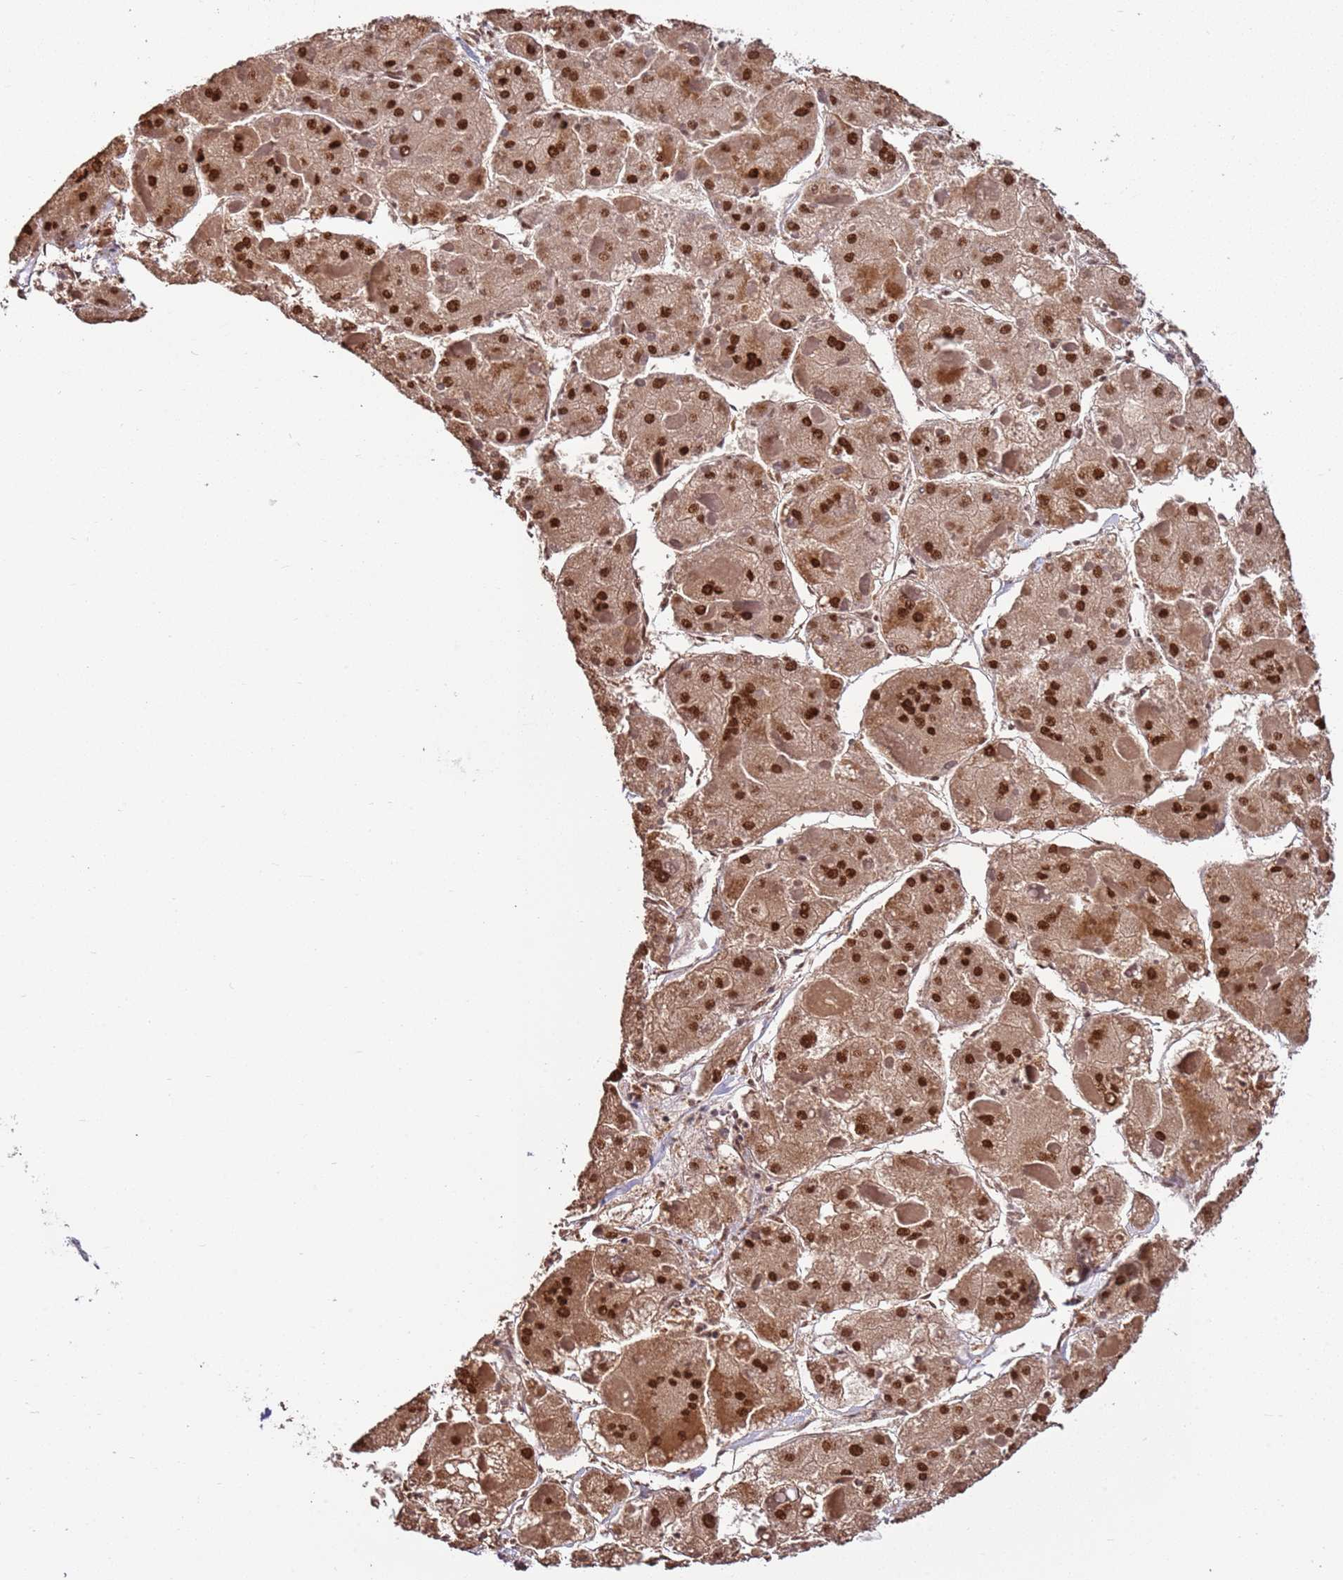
{"staining": {"intensity": "strong", "quantity": ">75%", "location": "cytoplasmic/membranous,nuclear"}, "tissue": "liver cancer", "cell_type": "Tumor cells", "image_type": "cancer", "snomed": [{"axis": "morphology", "description": "Carcinoma, Hepatocellular, NOS"}, {"axis": "topography", "description": "Liver"}], "caption": "Hepatocellular carcinoma (liver) stained with a brown dye exhibits strong cytoplasmic/membranous and nuclear positive positivity in about >75% of tumor cells.", "gene": "AKAP8L", "patient": {"sex": "female", "age": 73}}